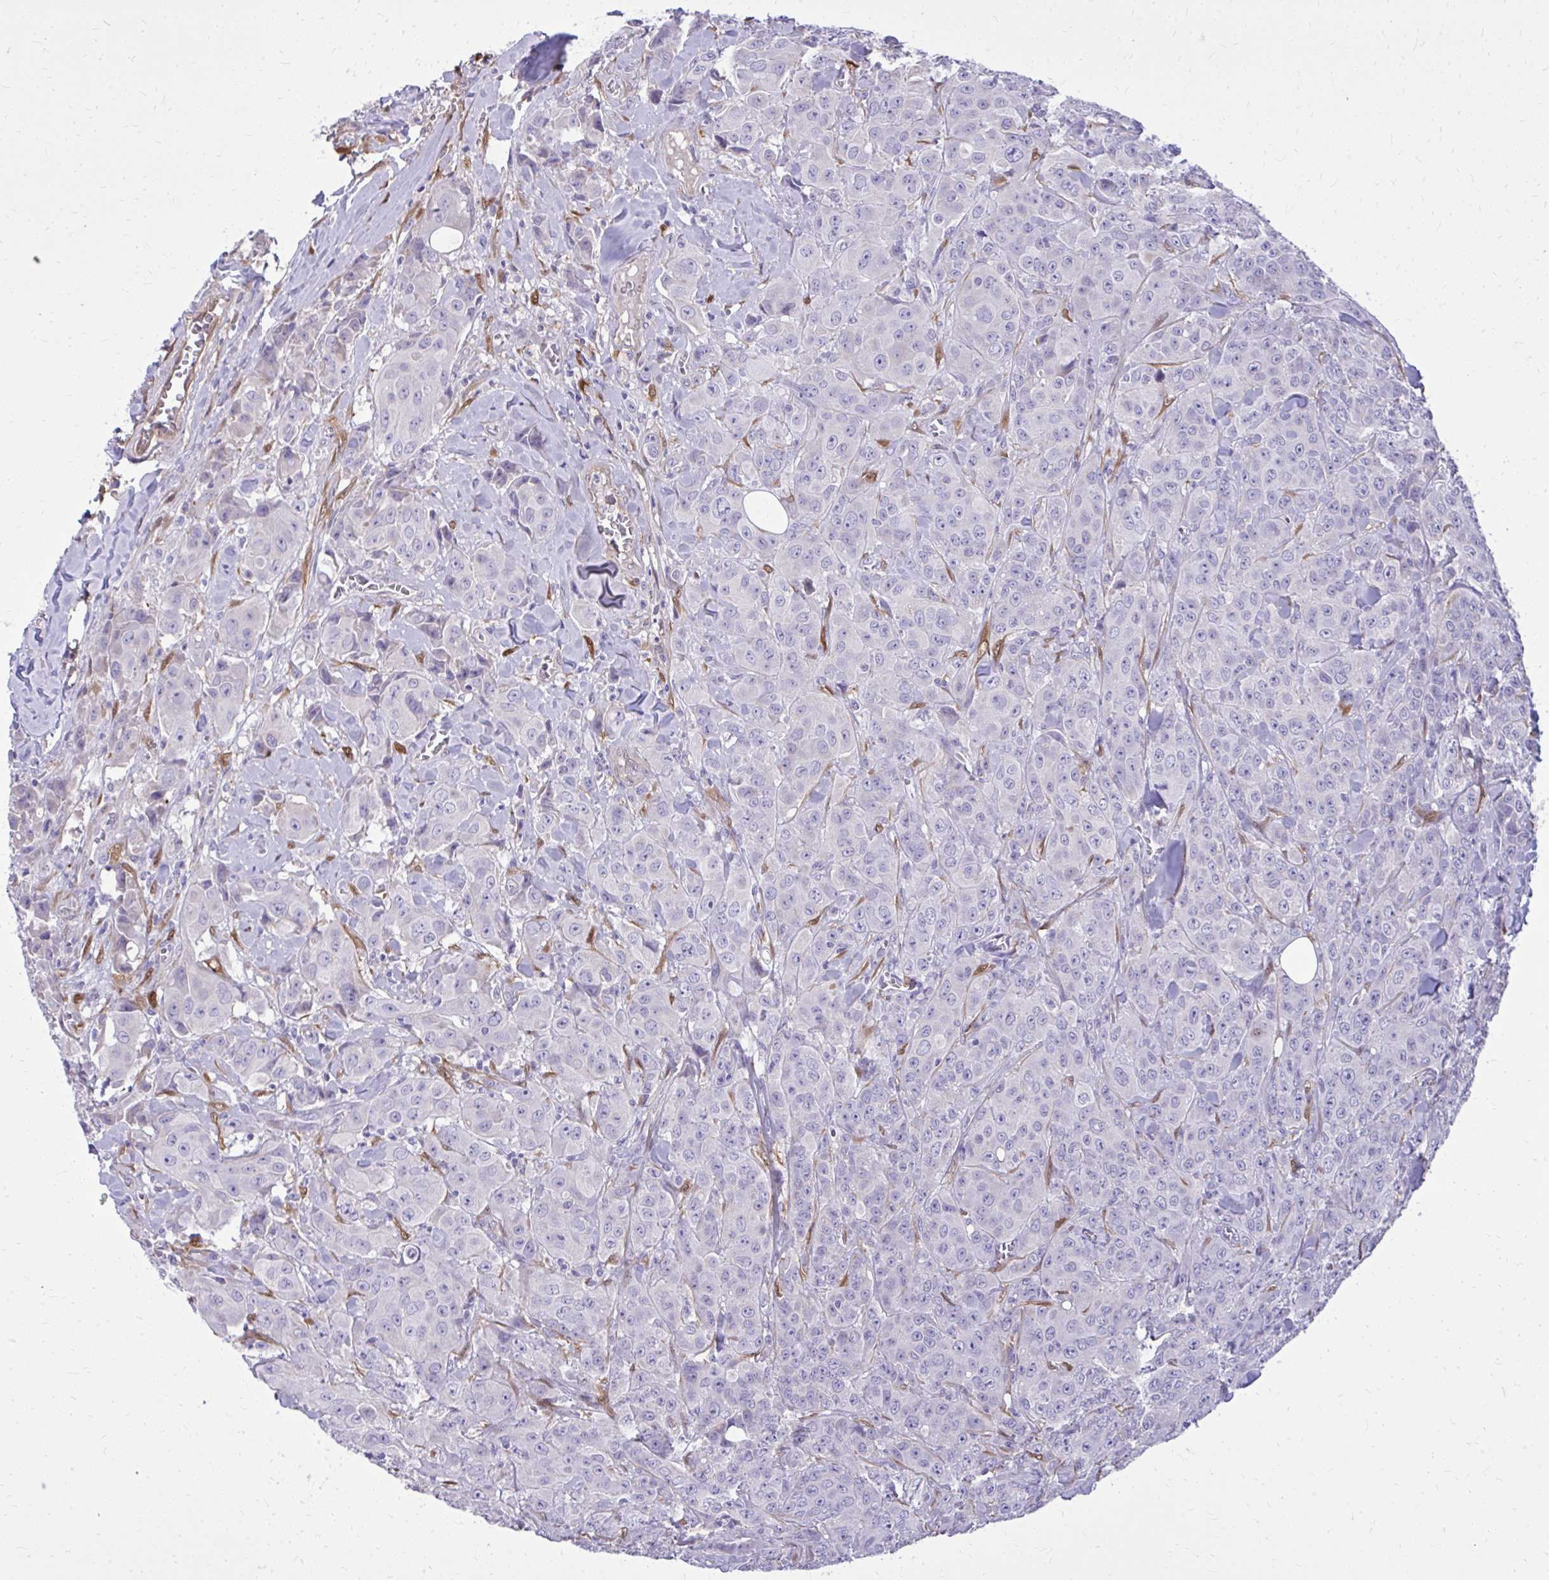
{"staining": {"intensity": "negative", "quantity": "none", "location": "none"}, "tissue": "breast cancer", "cell_type": "Tumor cells", "image_type": "cancer", "snomed": [{"axis": "morphology", "description": "Normal tissue, NOS"}, {"axis": "morphology", "description": "Duct carcinoma"}, {"axis": "topography", "description": "Breast"}], "caption": "The image reveals no significant expression in tumor cells of breast cancer. Brightfield microscopy of immunohistochemistry stained with DAB (brown) and hematoxylin (blue), captured at high magnification.", "gene": "NNMT", "patient": {"sex": "female", "age": 43}}